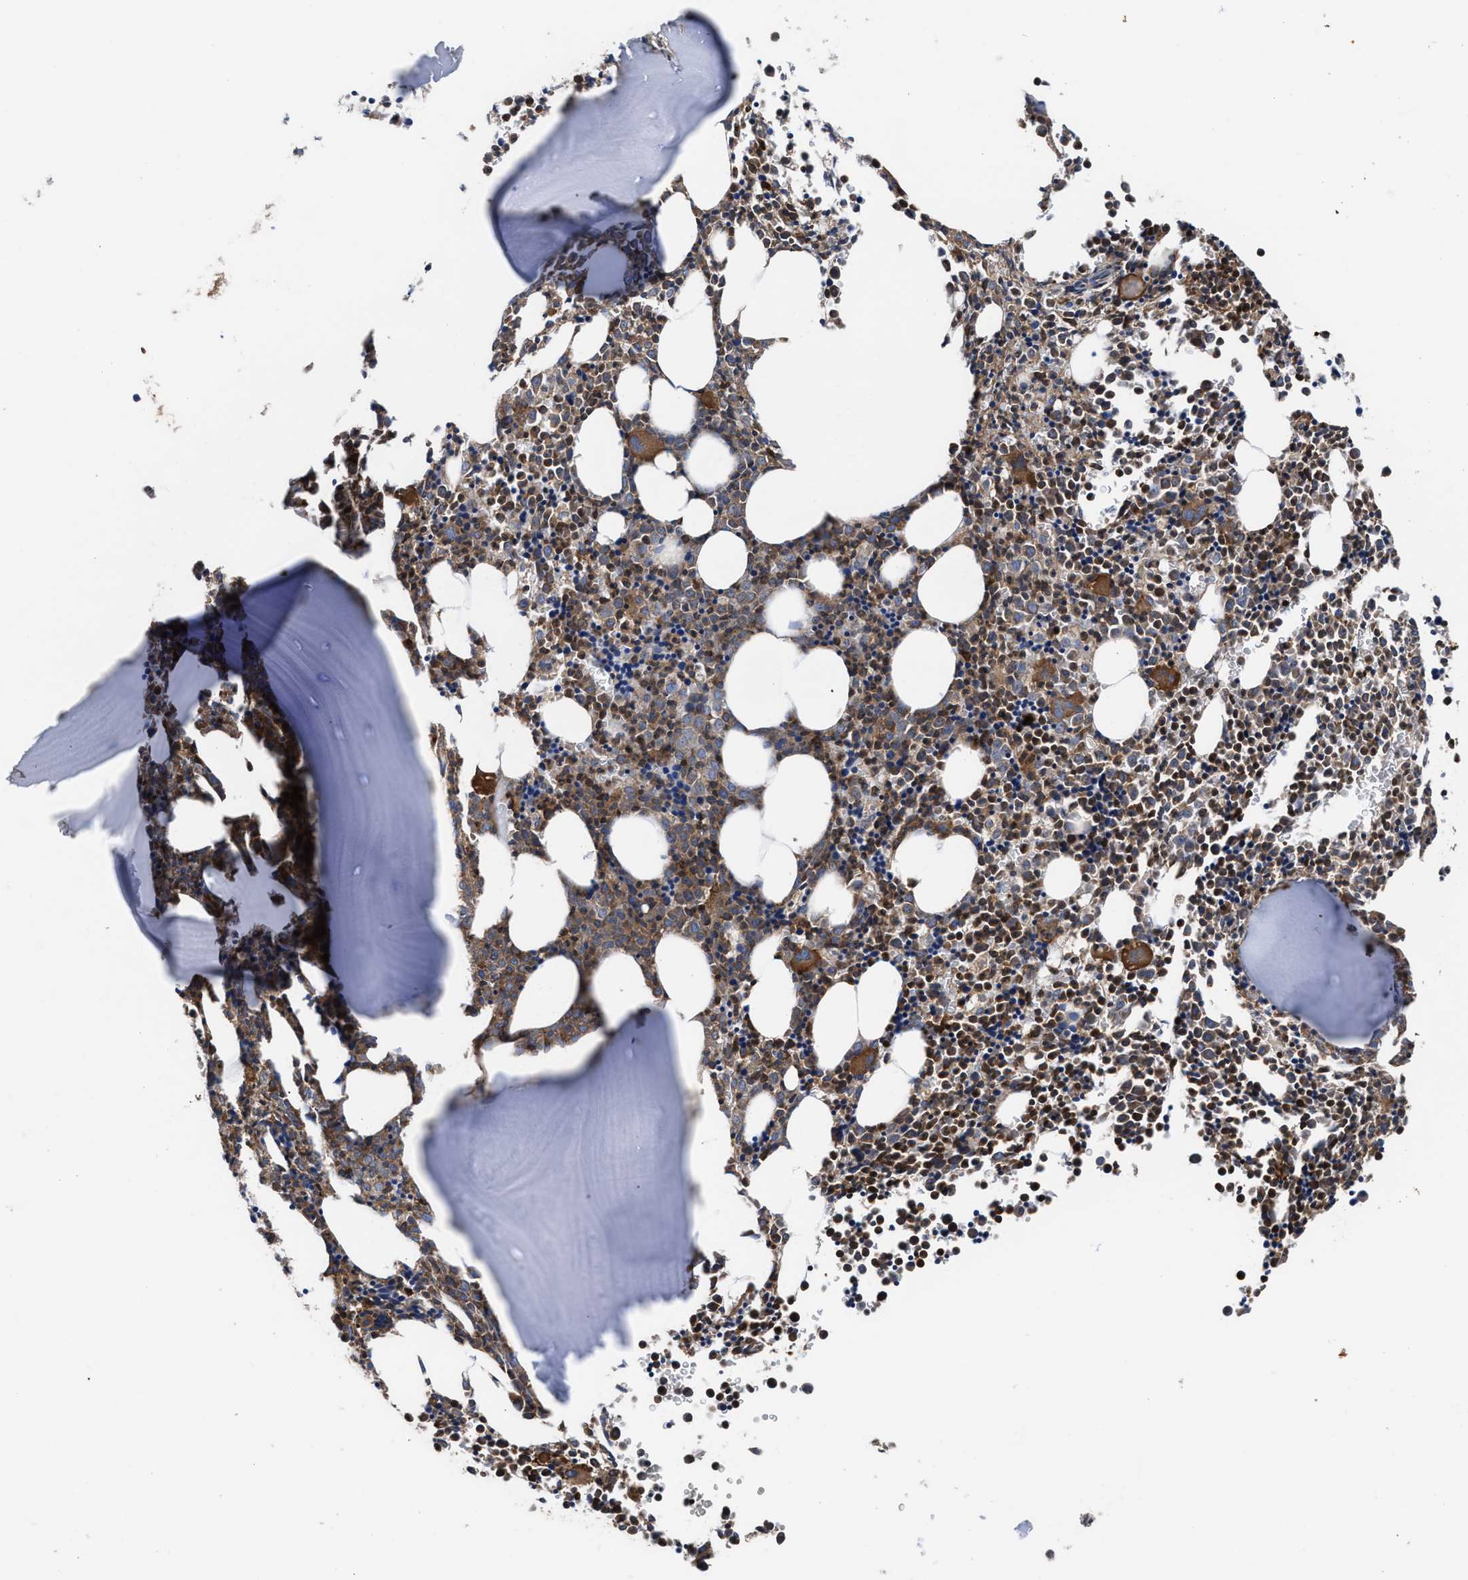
{"staining": {"intensity": "strong", "quantity": ">75%", "location": "cytoplasmic/membranous"}, "tissue": "bone marrow", "cell_type": "Hematopoietic cells", "image_type": "normal", "snomed": [{"axis": "morphology", "description": "Normal tissue, NOS"}, {"axis": "morphology", "description": "Inflammation, NOS"}, {"axis": "topography", "description": "Bone marrow"}], "caption": "Immunohistochemical staining of benign human bone marrow demonstrates high levels of strong cytoplasmic/membranous staining in approximately >75% of hematopoietic cells.", "gene": "ENSG00000286112", "patient": {"sex": "male", "age": 31}}